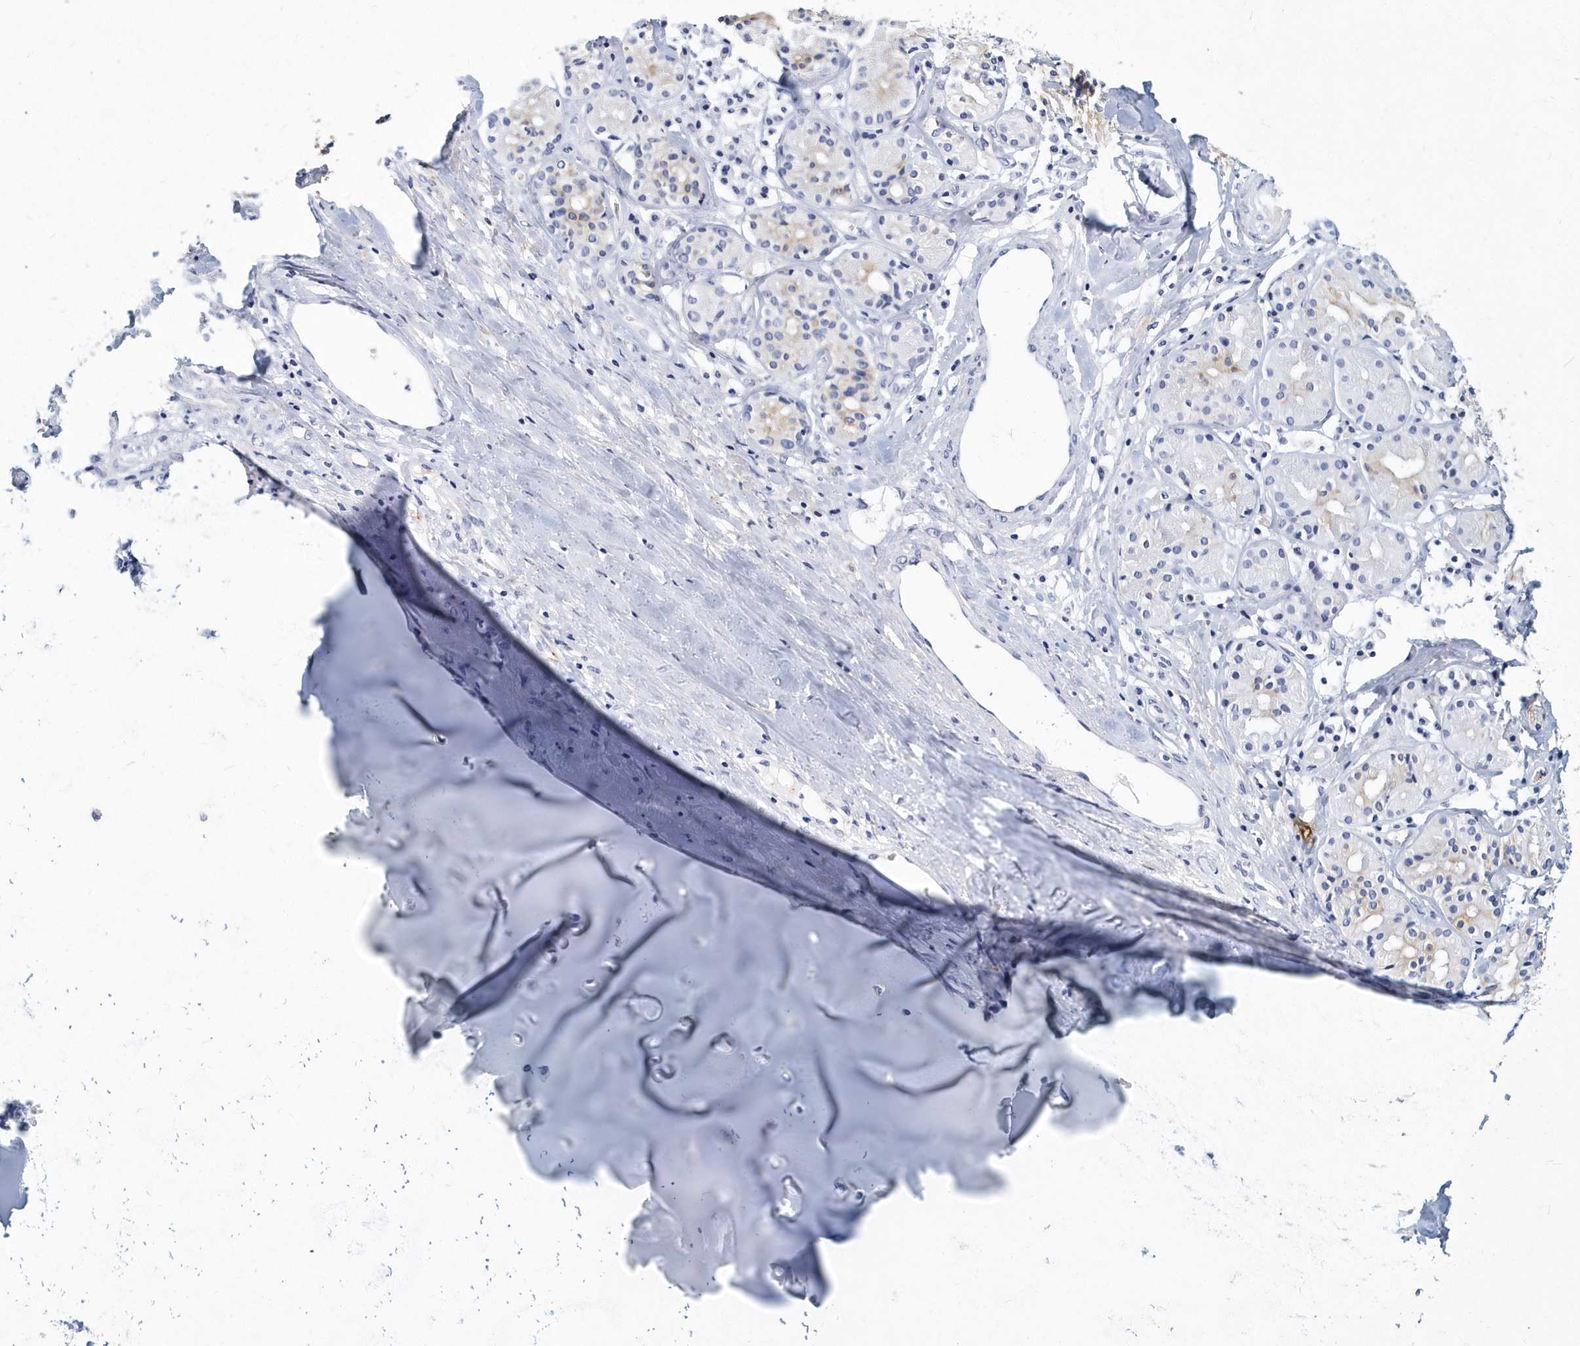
{"staining": {"intensity": "negative", "quantity": "none", "location": "none"}, "tissue": "adipose tissue", "cell_type": "Adipocytes", "image_type": "normal", "snomed": [{"axis": "morphology", "description": "Normal tissue, NOS"}, {"axis": "morphology", "description": "Basal cell carcinoma"}, {"axis": "topography", "description": "Cartilage tissue"}, {"axis": "topography", "description": "Nasopharynx"}, {"axis": "topography", "description": "Oral tissue"}], "caption": "Immunohistochemistry (IHC) of unremarkable adipose tissue reveals no staining in adipocytes. The staining is performed using DAB (3,3'-diaminobenzidine) brown chromogen with nuclei counter-stained in using hematoxylin.", "gene": "ITGA2B", "patient": {"sex": "female", "age": 77}}